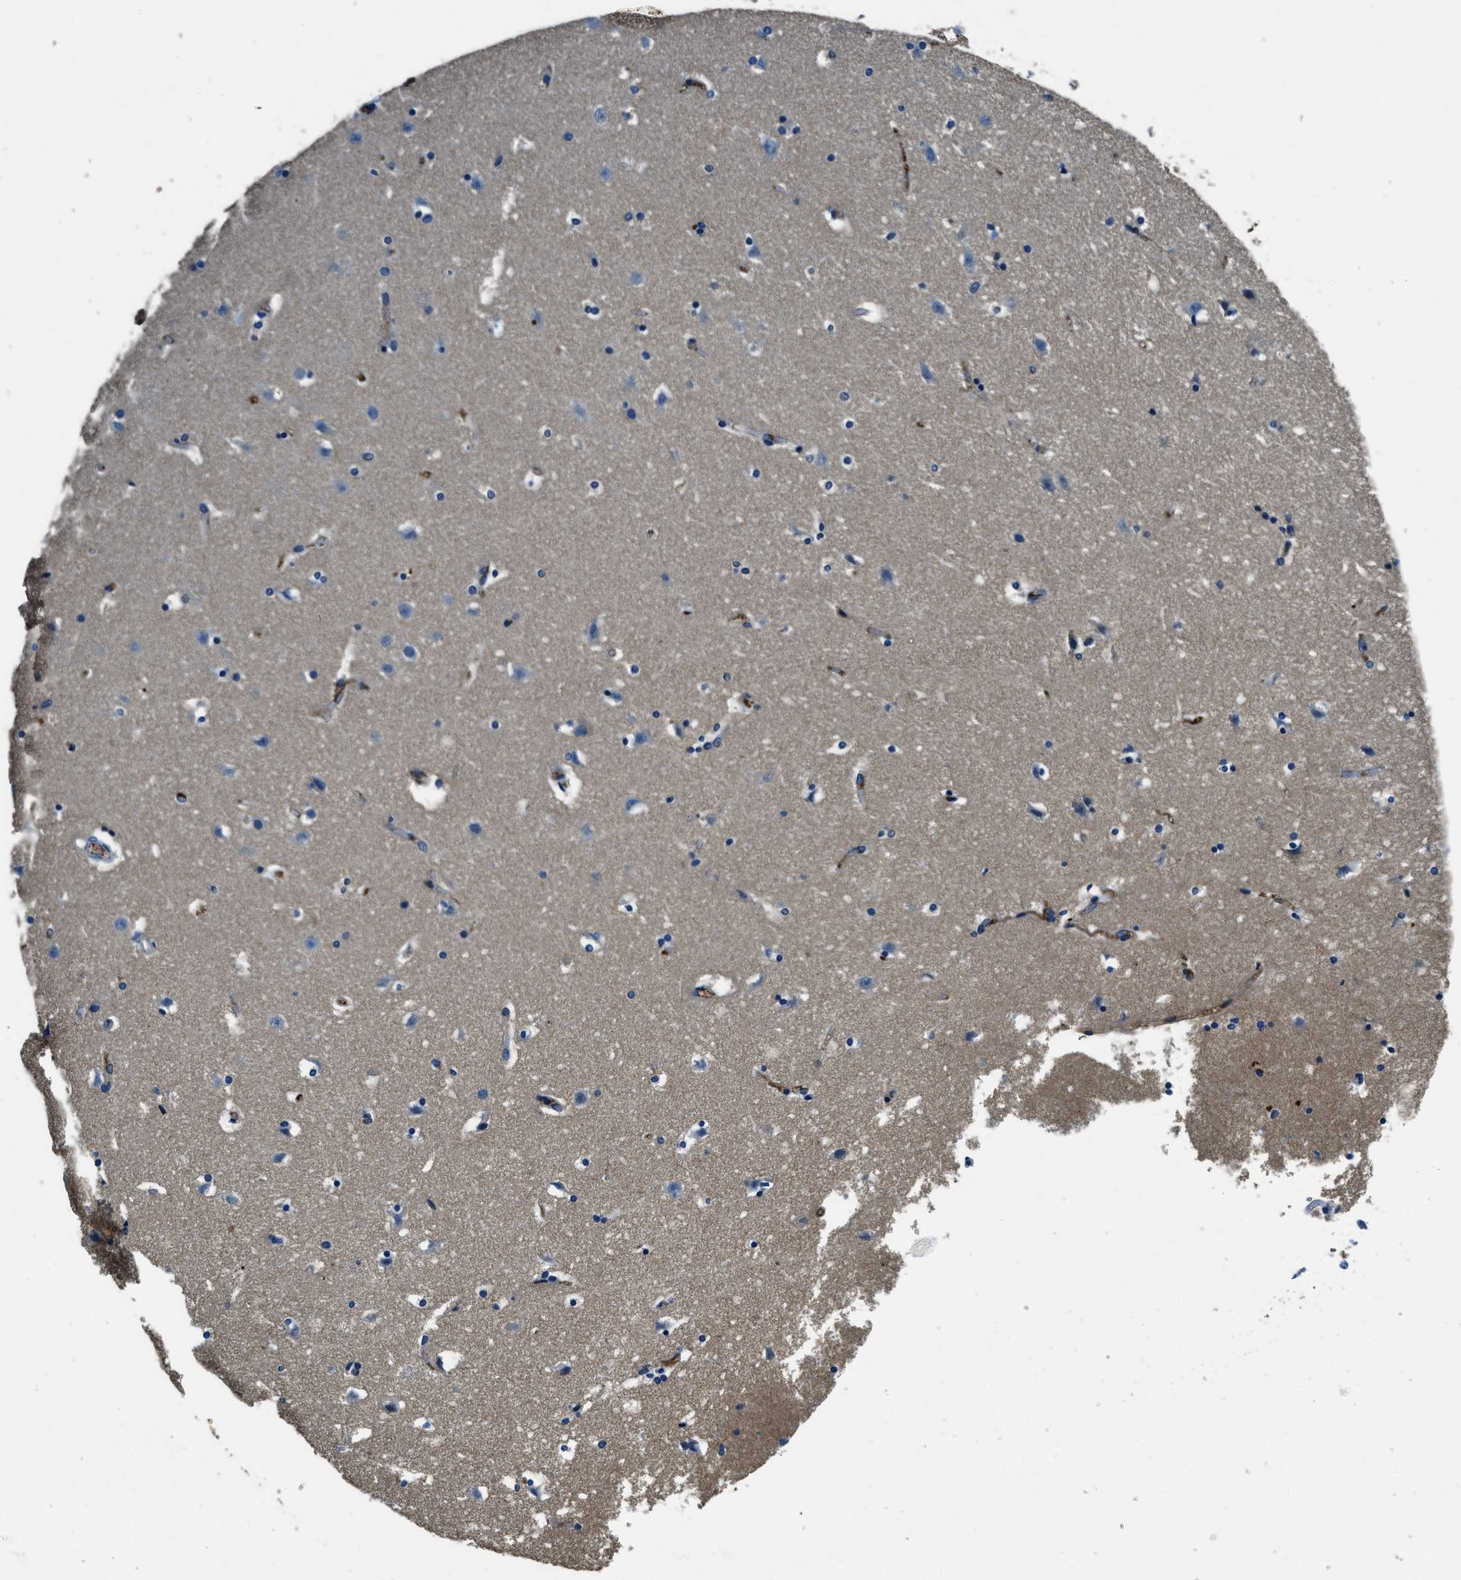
{"staining": {"intensity": "negative", "quantity": "none", "location": "none"}, "tissue": "caudate", "cell_type": "Glial cells", "image_type": "normal", "snomed": [{"axis": "morphology", "description": "Normal tissue, NOS"}, {"axis": "topography", "description": "Lateral ventricle wall"}], "caption": "Immunohistochemistry histopathology image of unremarkable caudate: human caudate stained with DAB displays no significant protein expression in glial cells. The staining is performed using DAB (3,3'-diaminobenzidine) brown chromogen with nuclei counter-stained in using hematoxylin.", "gene": "TMEM186", "patient": {"sex": "male", "age": 45}}